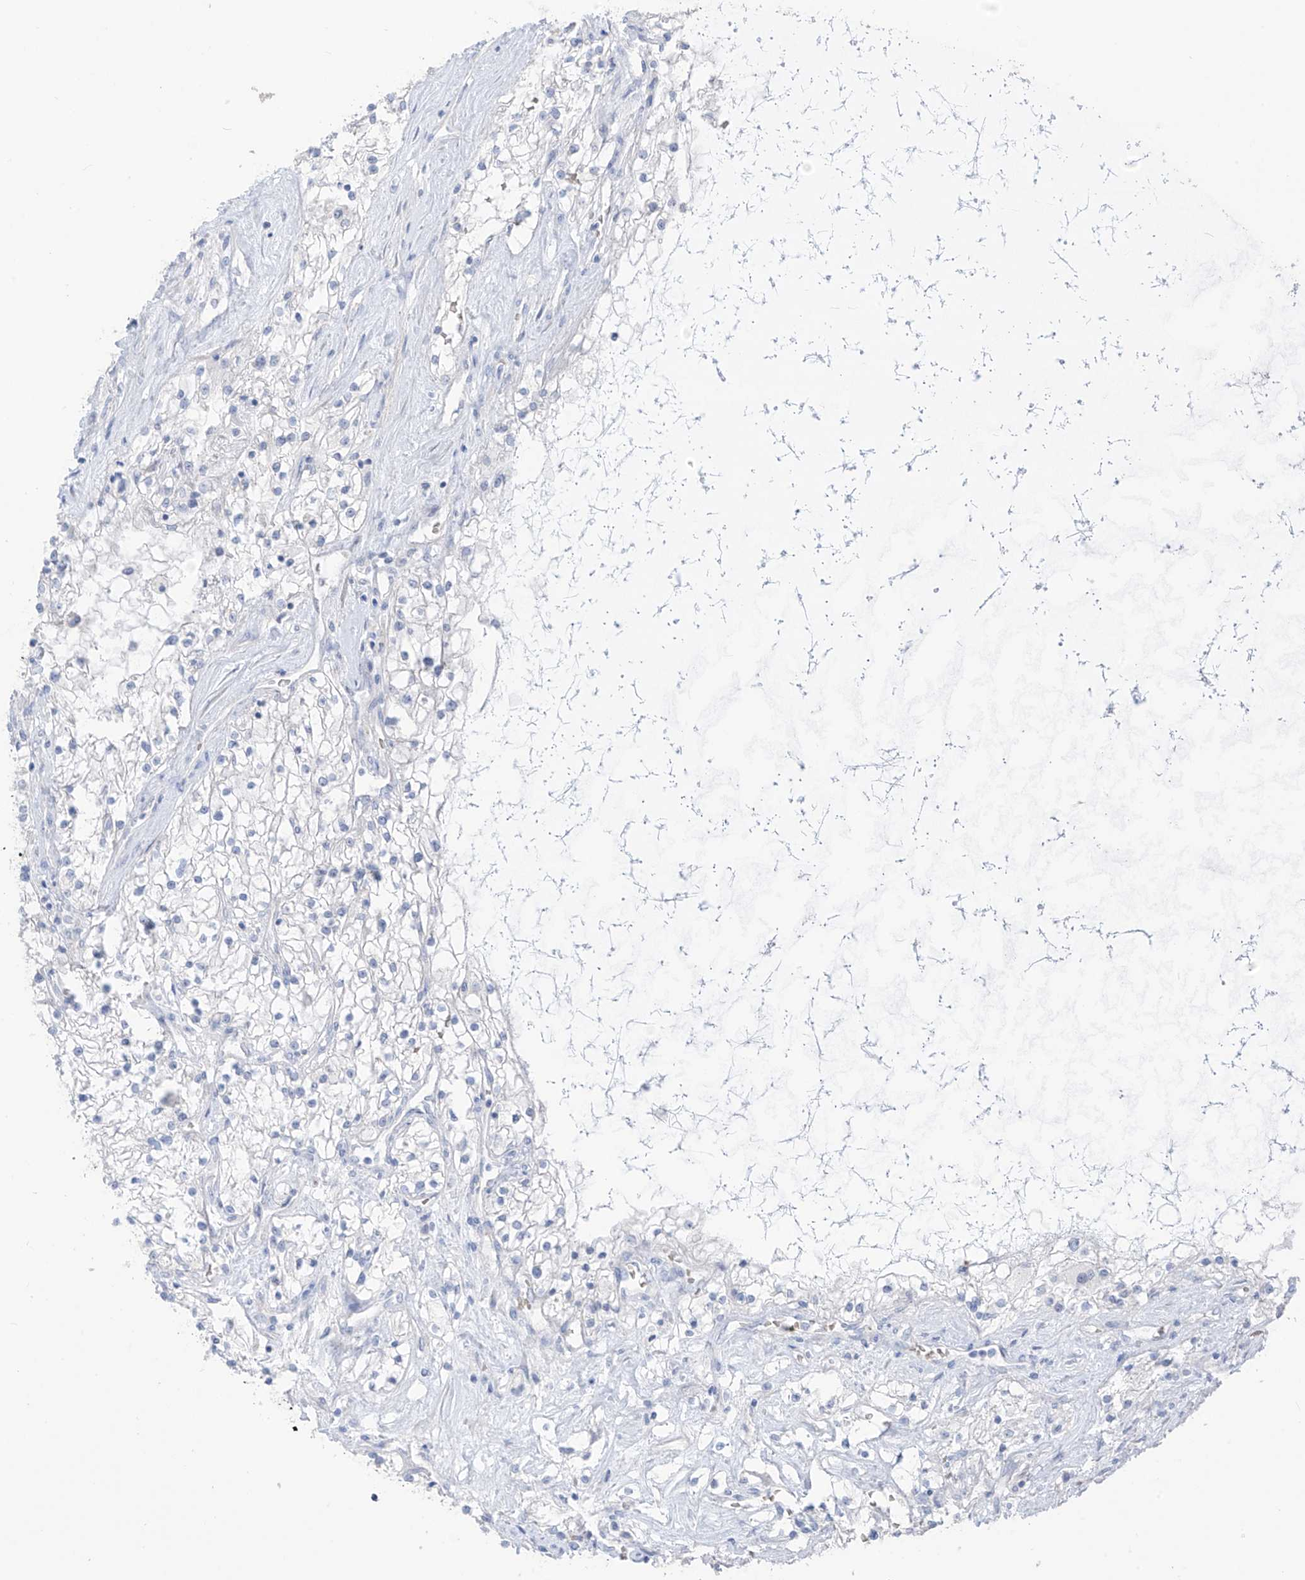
{"staining": {"intensity": "negative", "quantity": "none", "location": "none"}, "tissue": "renal cancer", "cell_type": "Tumor cells", "image_type": "cancer", "snomed": [{"axis": "morphology", "description": "Normal tissue, NOS"}, {"axis": "morphology", "description": "Adenocarcinoma, NOS"}, {"axis": "topography", "description": "Kidney"}], "caption": "Renal adenocarcinoma stained for a protein using immunohistochemistry reveals no expression tumor cells.", "gene": "ASPRV1", "patient": {"sex": "male", "age": 68}}